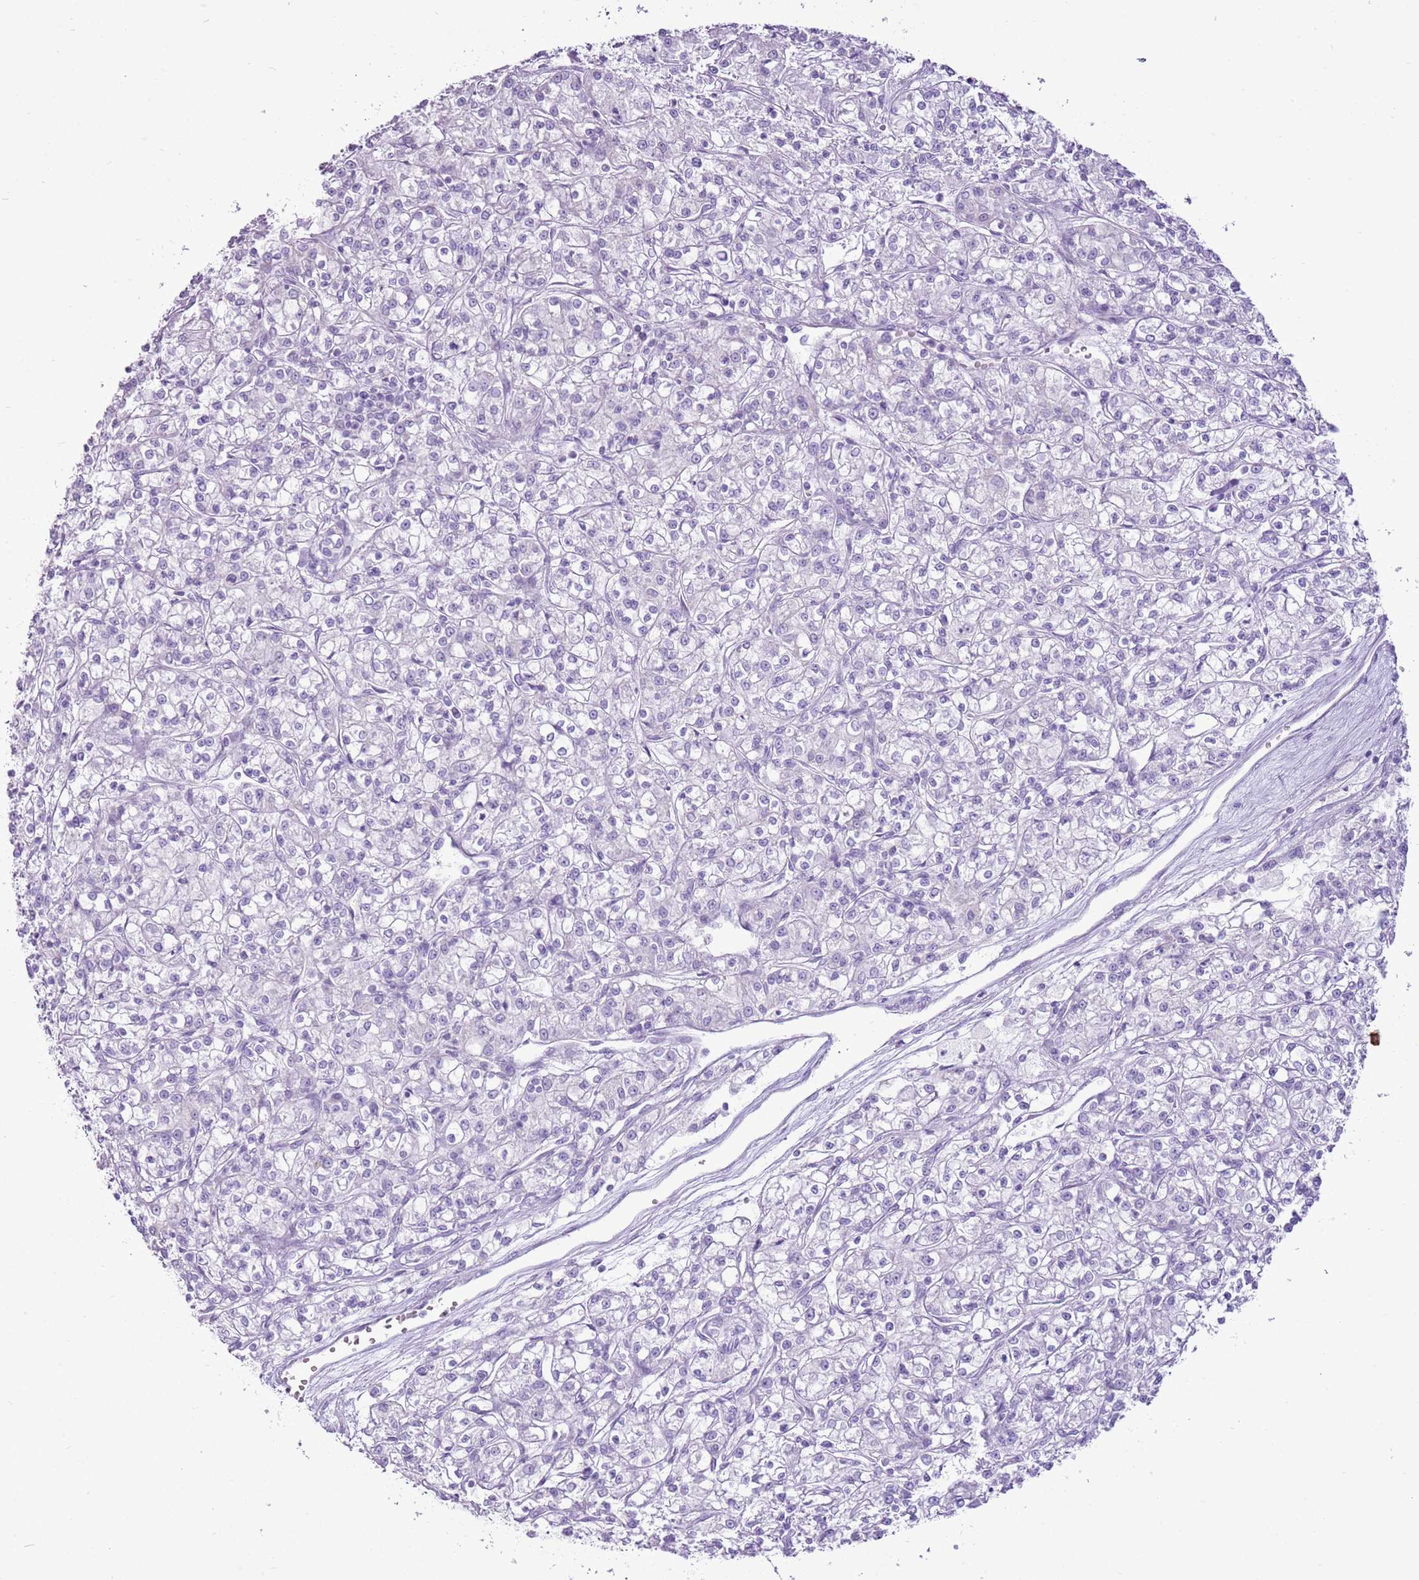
{"staining": {"intensity": "negative", "quantity": "none", "location": "none"}, "tissue": "renal cancer", "cell_type": "Tumor cells", "image_type": "cancer", "snomed": [{"axis": "morphology", "description": "Adenocarcinoma, NOS"}, {"axis": "topography", "description": "Kidney"}], "caption": "IHC histopathology image of renal cancer (adenocarcinoma) stained for a protein (brown), which exhibits no staining in tumor cells.", "gene": "CNFN", "patient": {"sex": "female", "age": 59}}